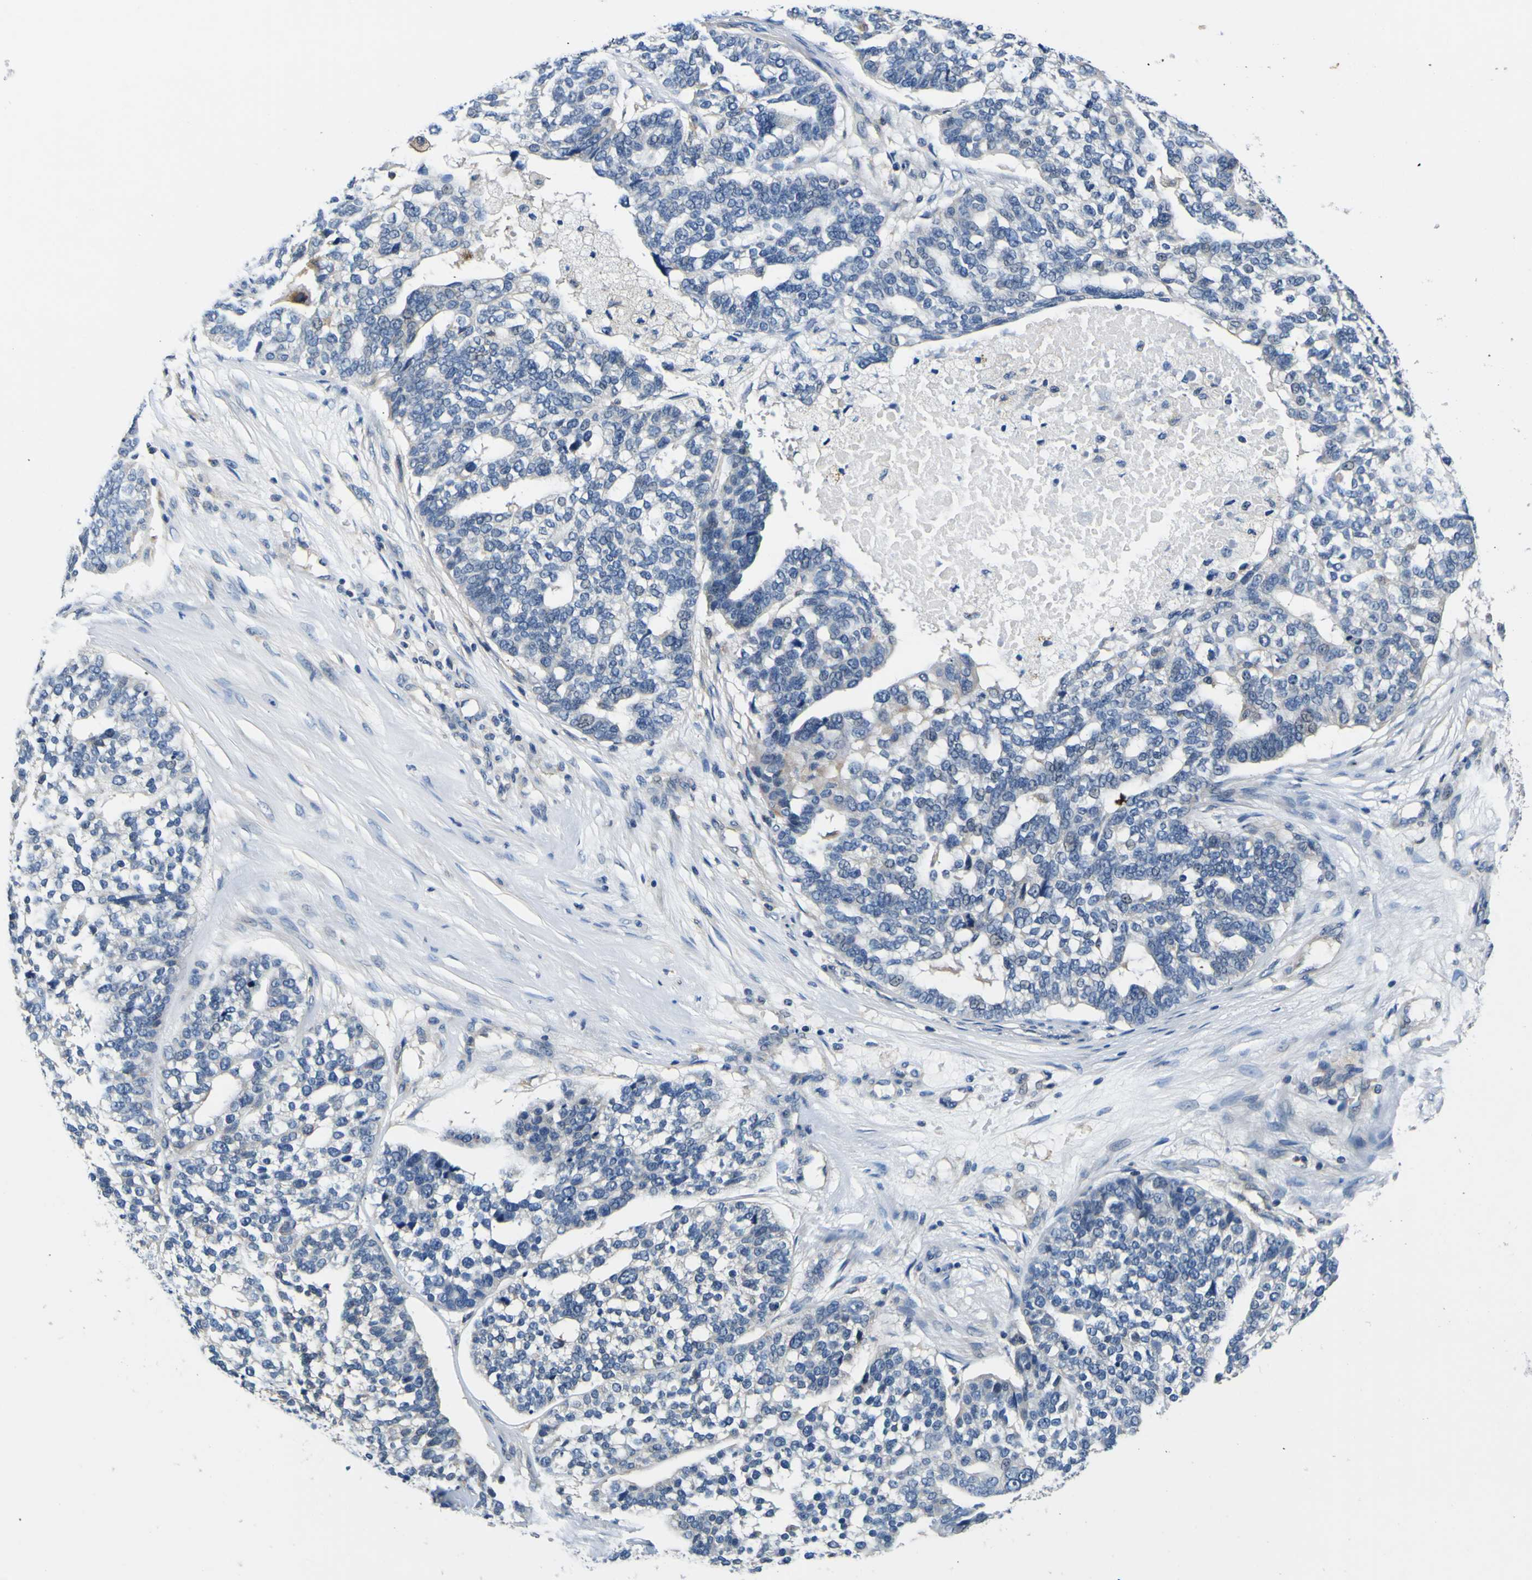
{"staining": {"intensity": "weak", "quantity": "<25%", "location": "cytoplasmic/membranous"}, "tissue": "ovarian cancer", "cell_type": "Tumor cells", "image_type": "cancer", "snomed": [{"axis": "morphology", "description": "Cystadenocarcinoma, serous, NOS"}, {"axis": "topography", "description": "Ovary"}], "caption": "High magnification brightfield microscopy of ovarian cancer (serous cystadenocarcinoma) stained with DAB (3,3'-diaminobenzidine) (brown) and counterstained with hematoxylin (blue): tumor cells show no significant expression. (DAB (3,3'-diaminobenzidine) immunohistochemistry (IHC) with hematoxylin counter stain).", "gene": "TNIK", "patient": {"sex": "female", "age": 59}}